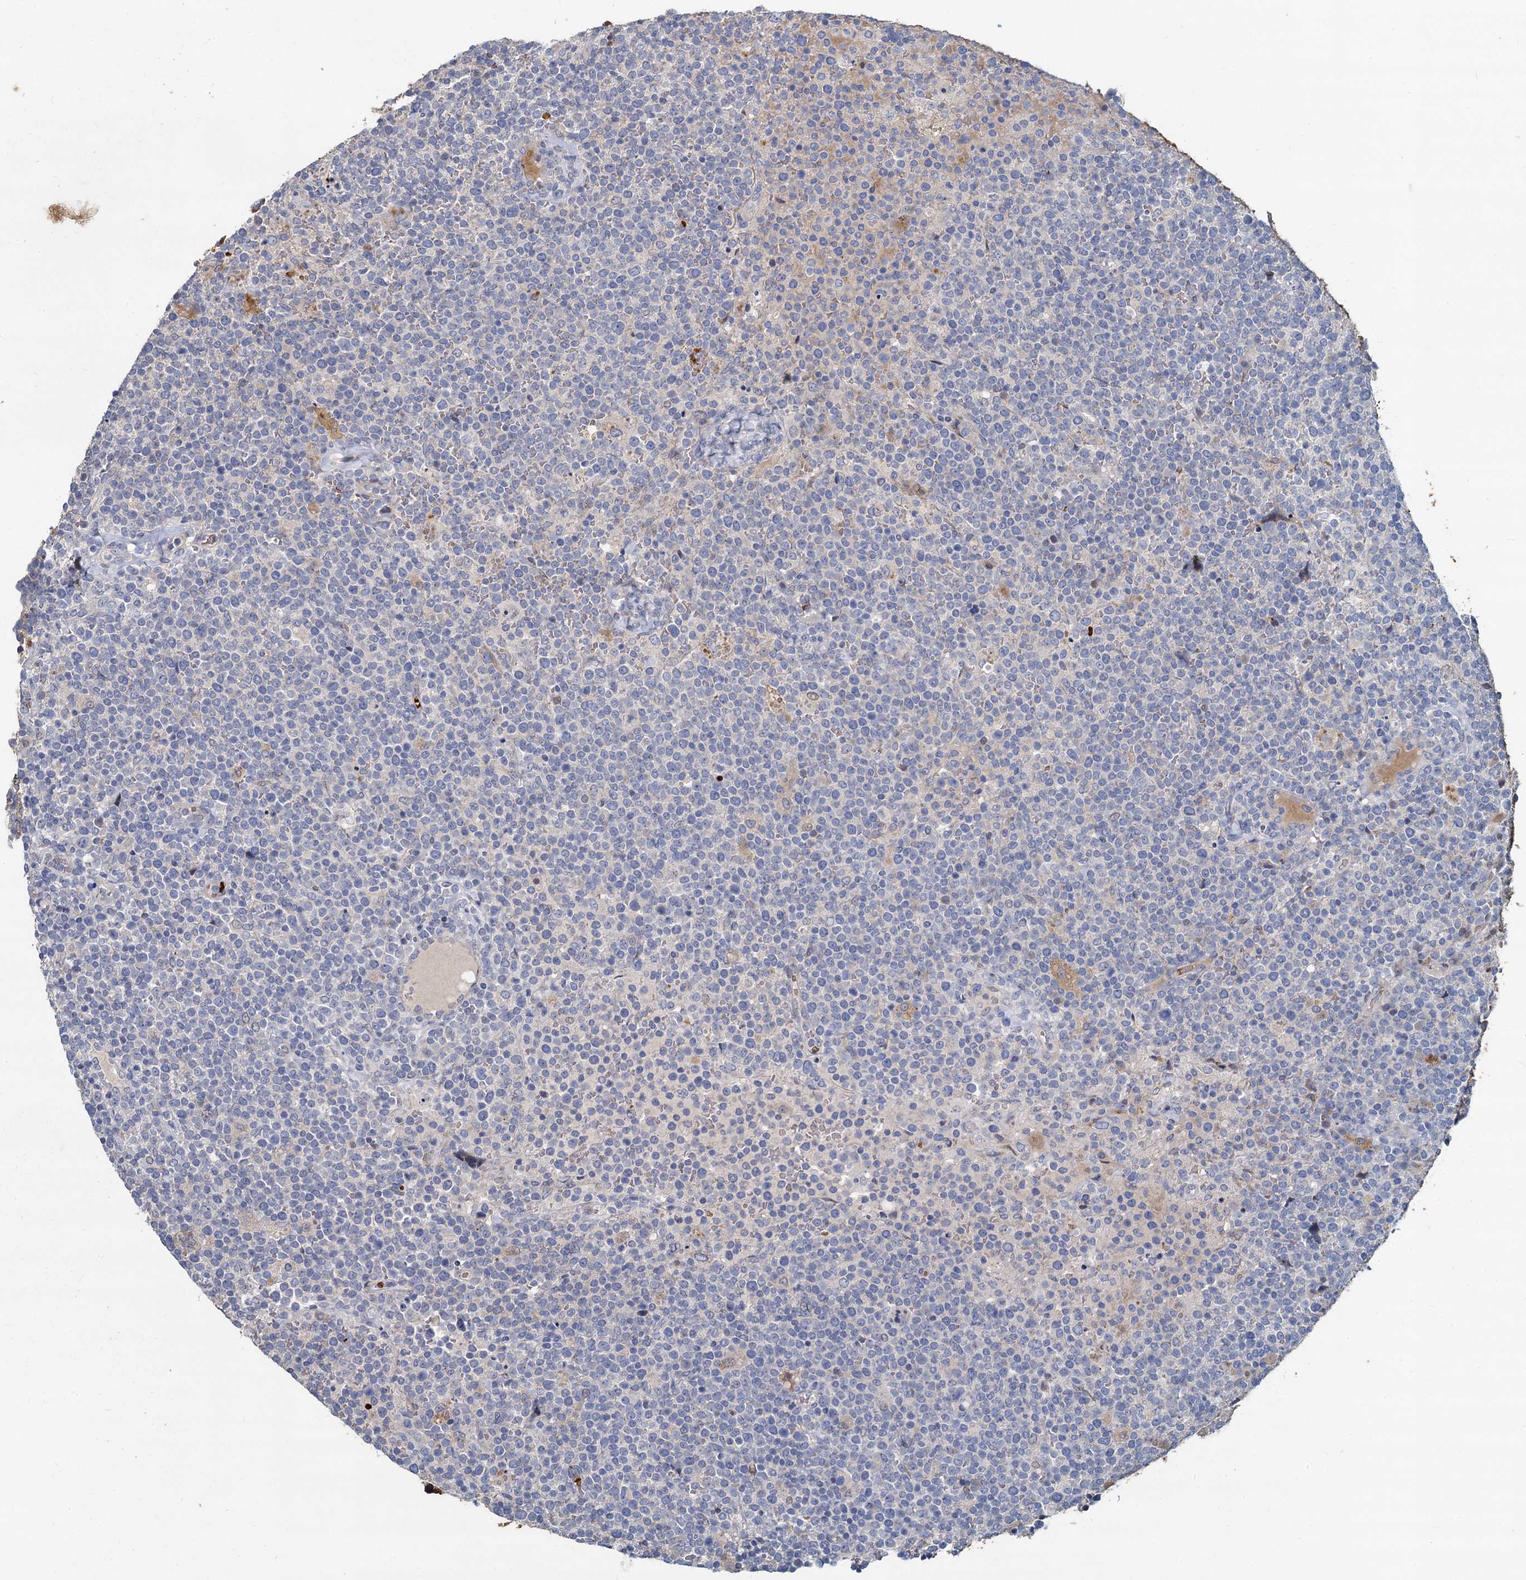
{"staining": {"intensity": "negative", "quantity": "none", "location": "none"}, "tissue": "lymphoma", "cell_type": "Tumor cells", "image_type": "cancer", "snomed": [{"axis": "morphology", "description": "Malignant lymphoma, non-Hodgkin's type, High grade"}, {"axis": "topography", "description": "Lymph node"}], "caption": "Immunohistochemistry (IHC) histopathology image of neoplastic tissue: human lymphoma stained with DAB shows no significant protein positivity in tumor cells.", "gene": "TCTN2", "patient": {"sex": "male", "age": 61}}